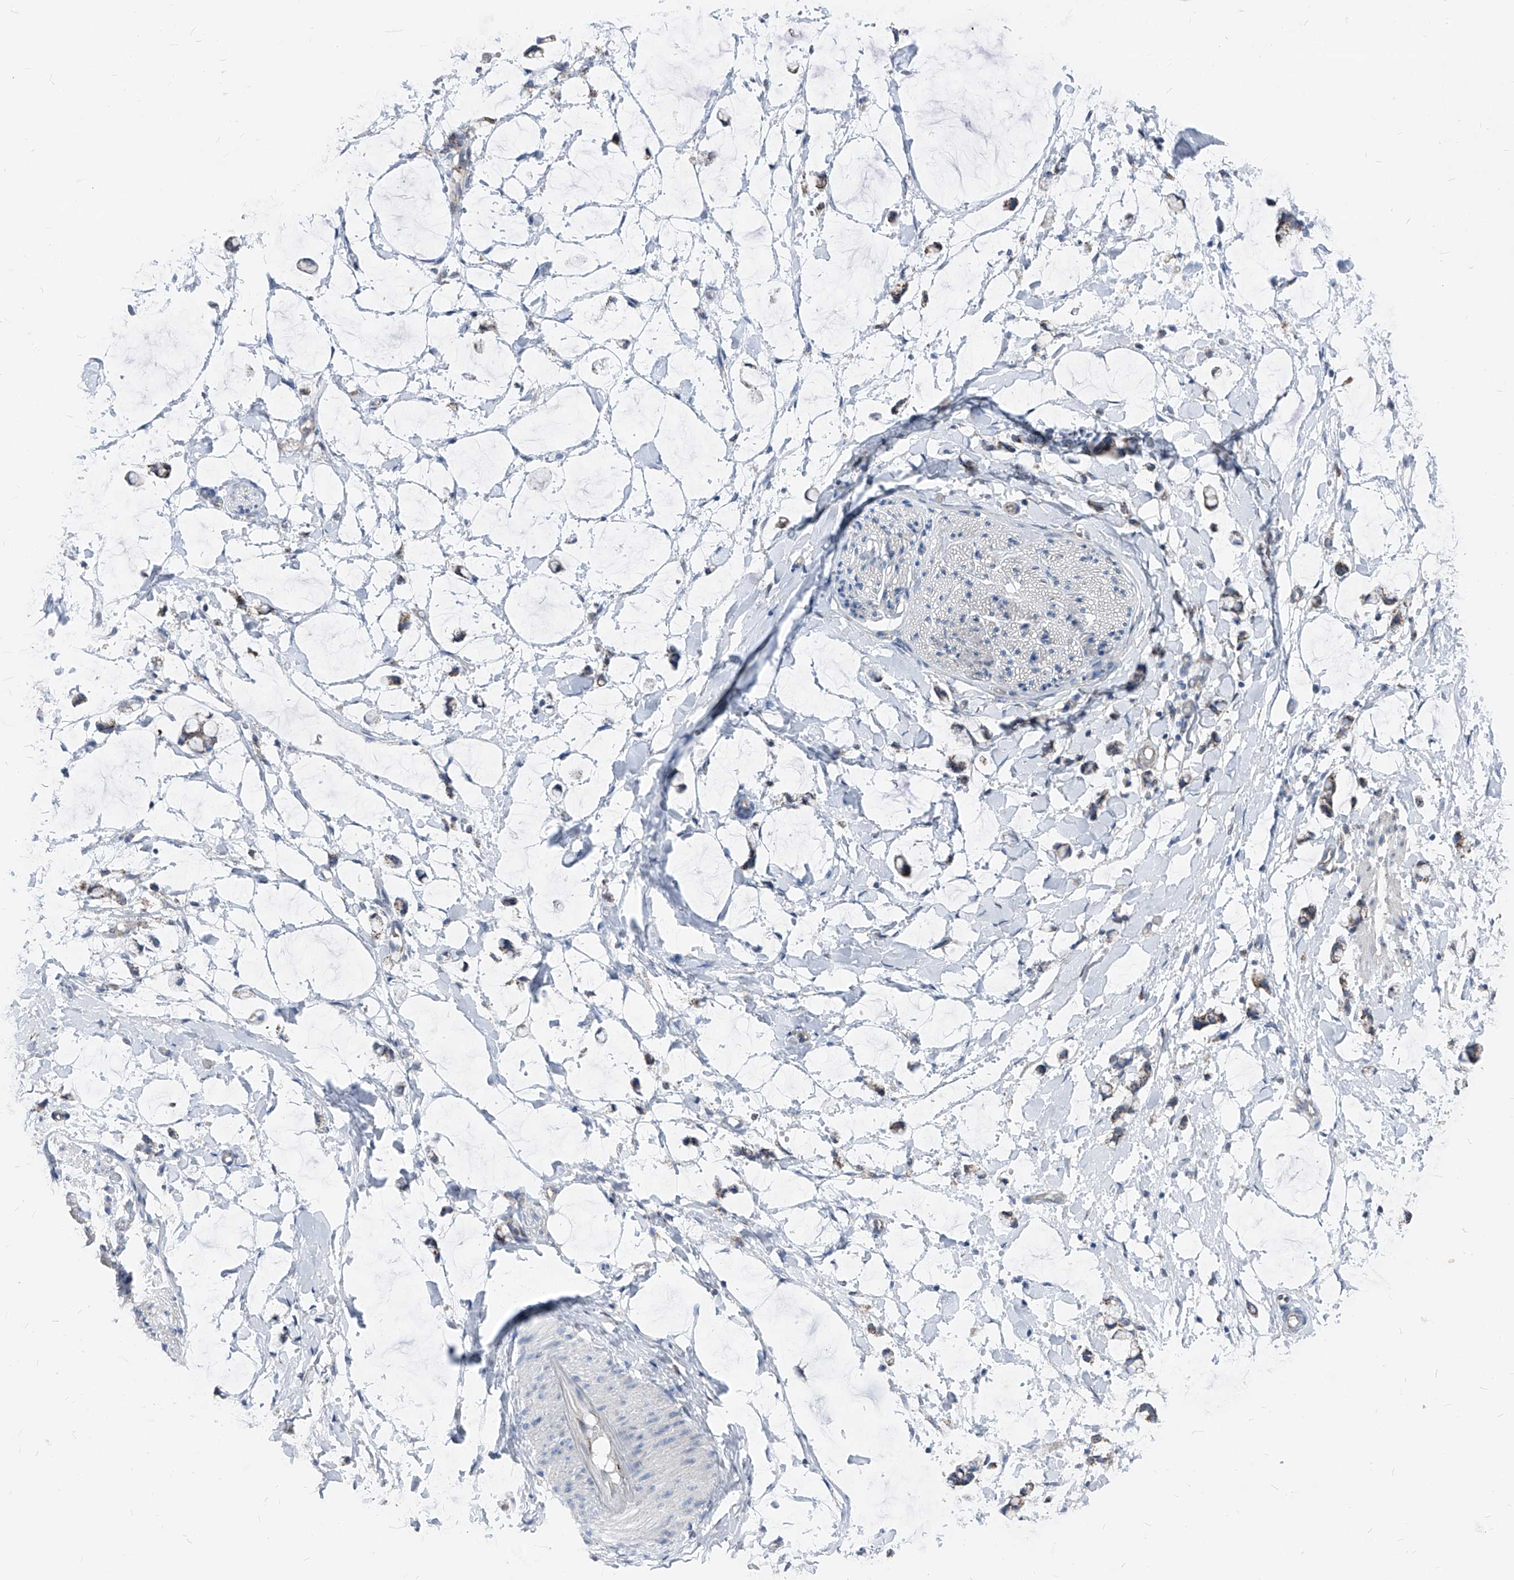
{"staining": {"intensity": "negative", "quantity": "none", "location": "none"}, "tissue": "adipose tissue", "cell_type": "Adipocytes", "image_type": "normal", "snomed": [{"axis": "morphology", "description": "Normal tissue, NOS"}, {"axis": "morphology", "description": "Adenocarcinoma, NOS"}, {"axis": "topography", "description": "Colon"}, {"axis": "topography", "description": "Peripheral nerve tissue"}], "caption": "Adipose tissue stained for a protein using IHC reveals no positivity adipocytes.", "gene": "AGPS", "patient": {"sex": "male", "age": 14}}